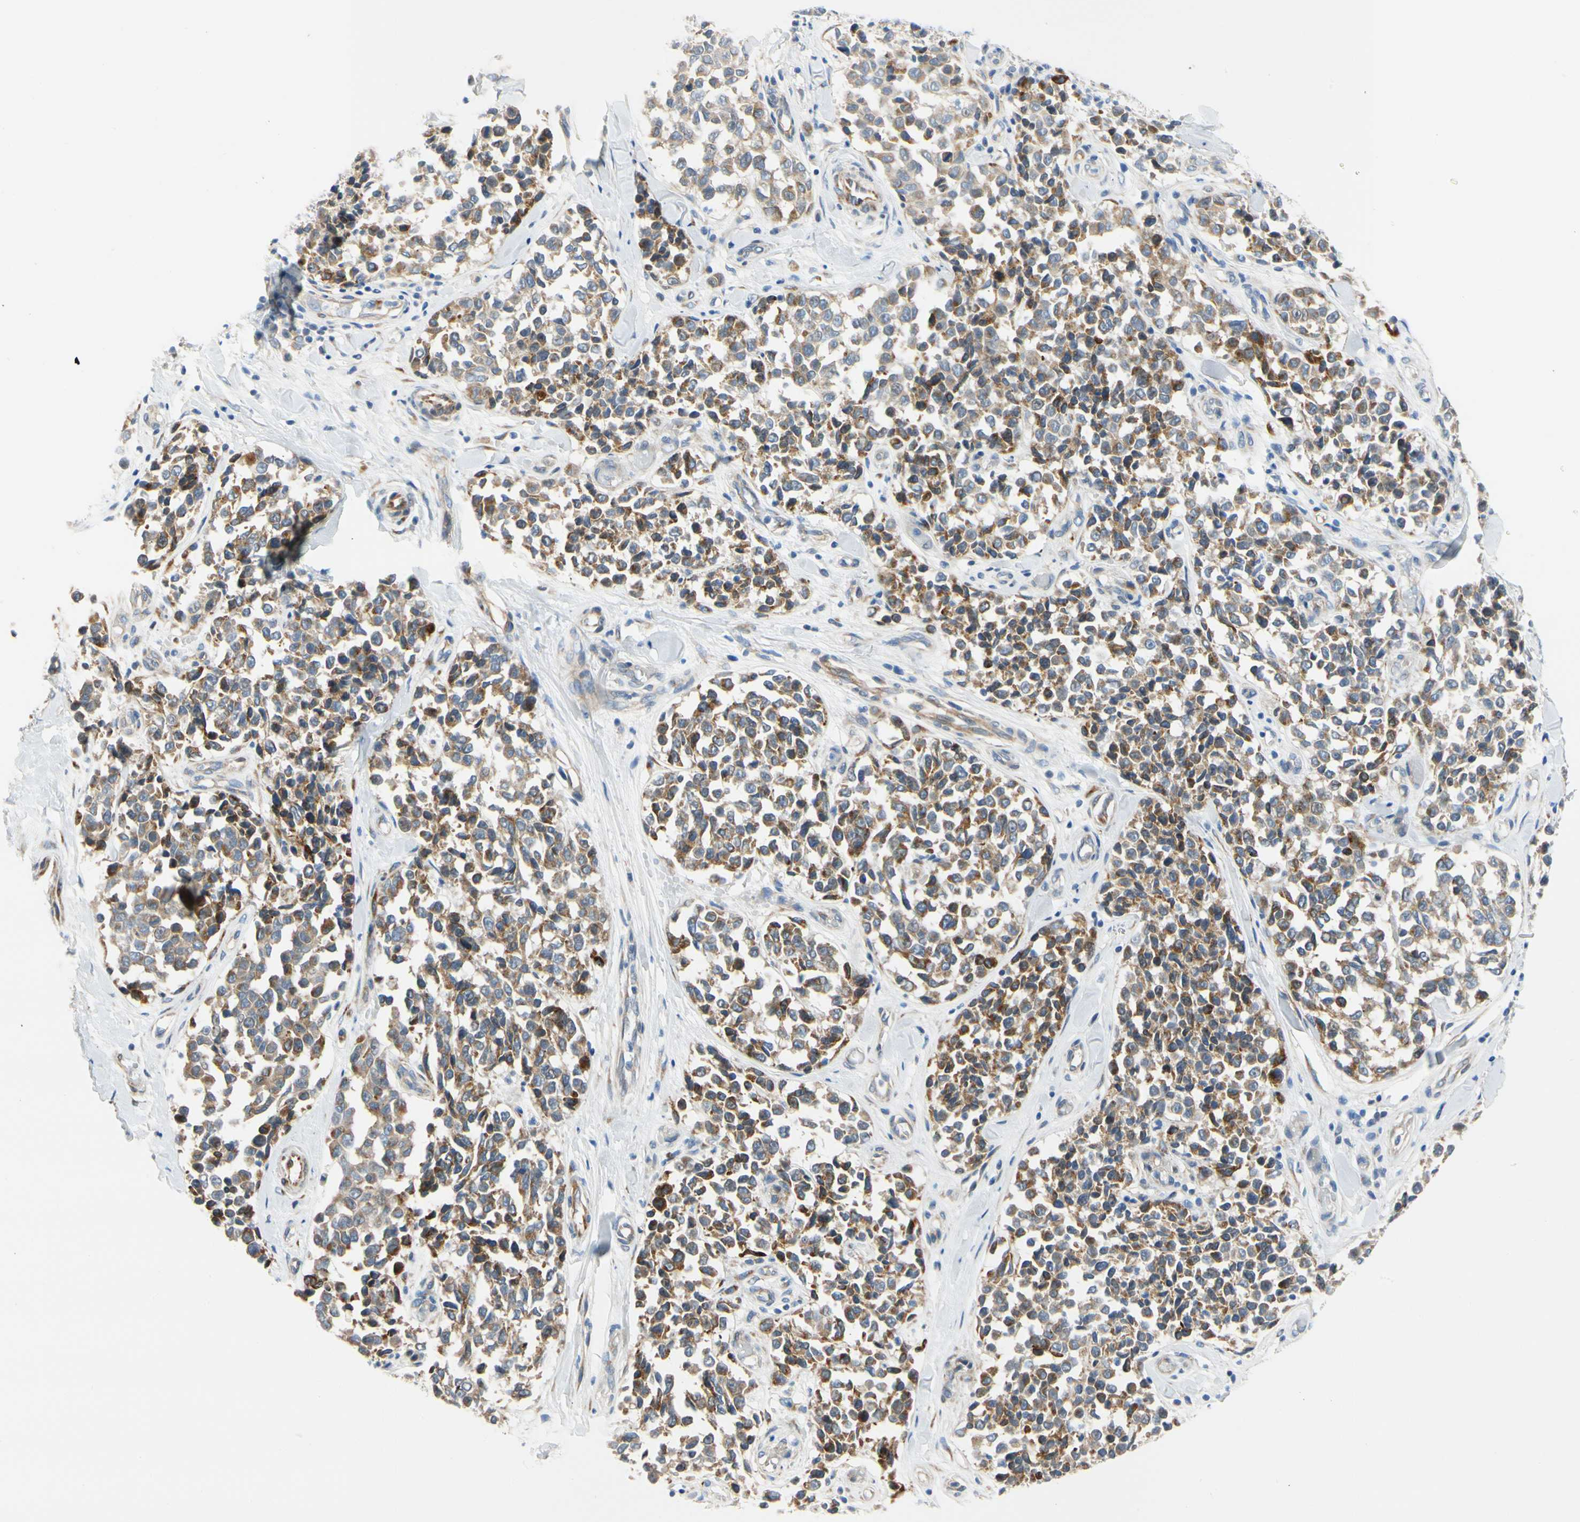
{"staining": {"intensity": "moderate", "quantity": ">75%", "location": "cytoplasmic/membranous"}, "tissue": "melanoma", "cell_type": "Tumor cells", "image_type": "cancer", "snomed": [{"axis": "morphology", "description": "Malignant melanoma, NOS"}, {"axis": "topography", "description": "Skin"}], "caption": "About >75% of tumor cells in melanoma display moderate cytoplasmic/membranous protein expression as visualized by brown immunohistochemical staining.", "gene": "ZNF236", "patient": {"sex": "female", "age": 64}}